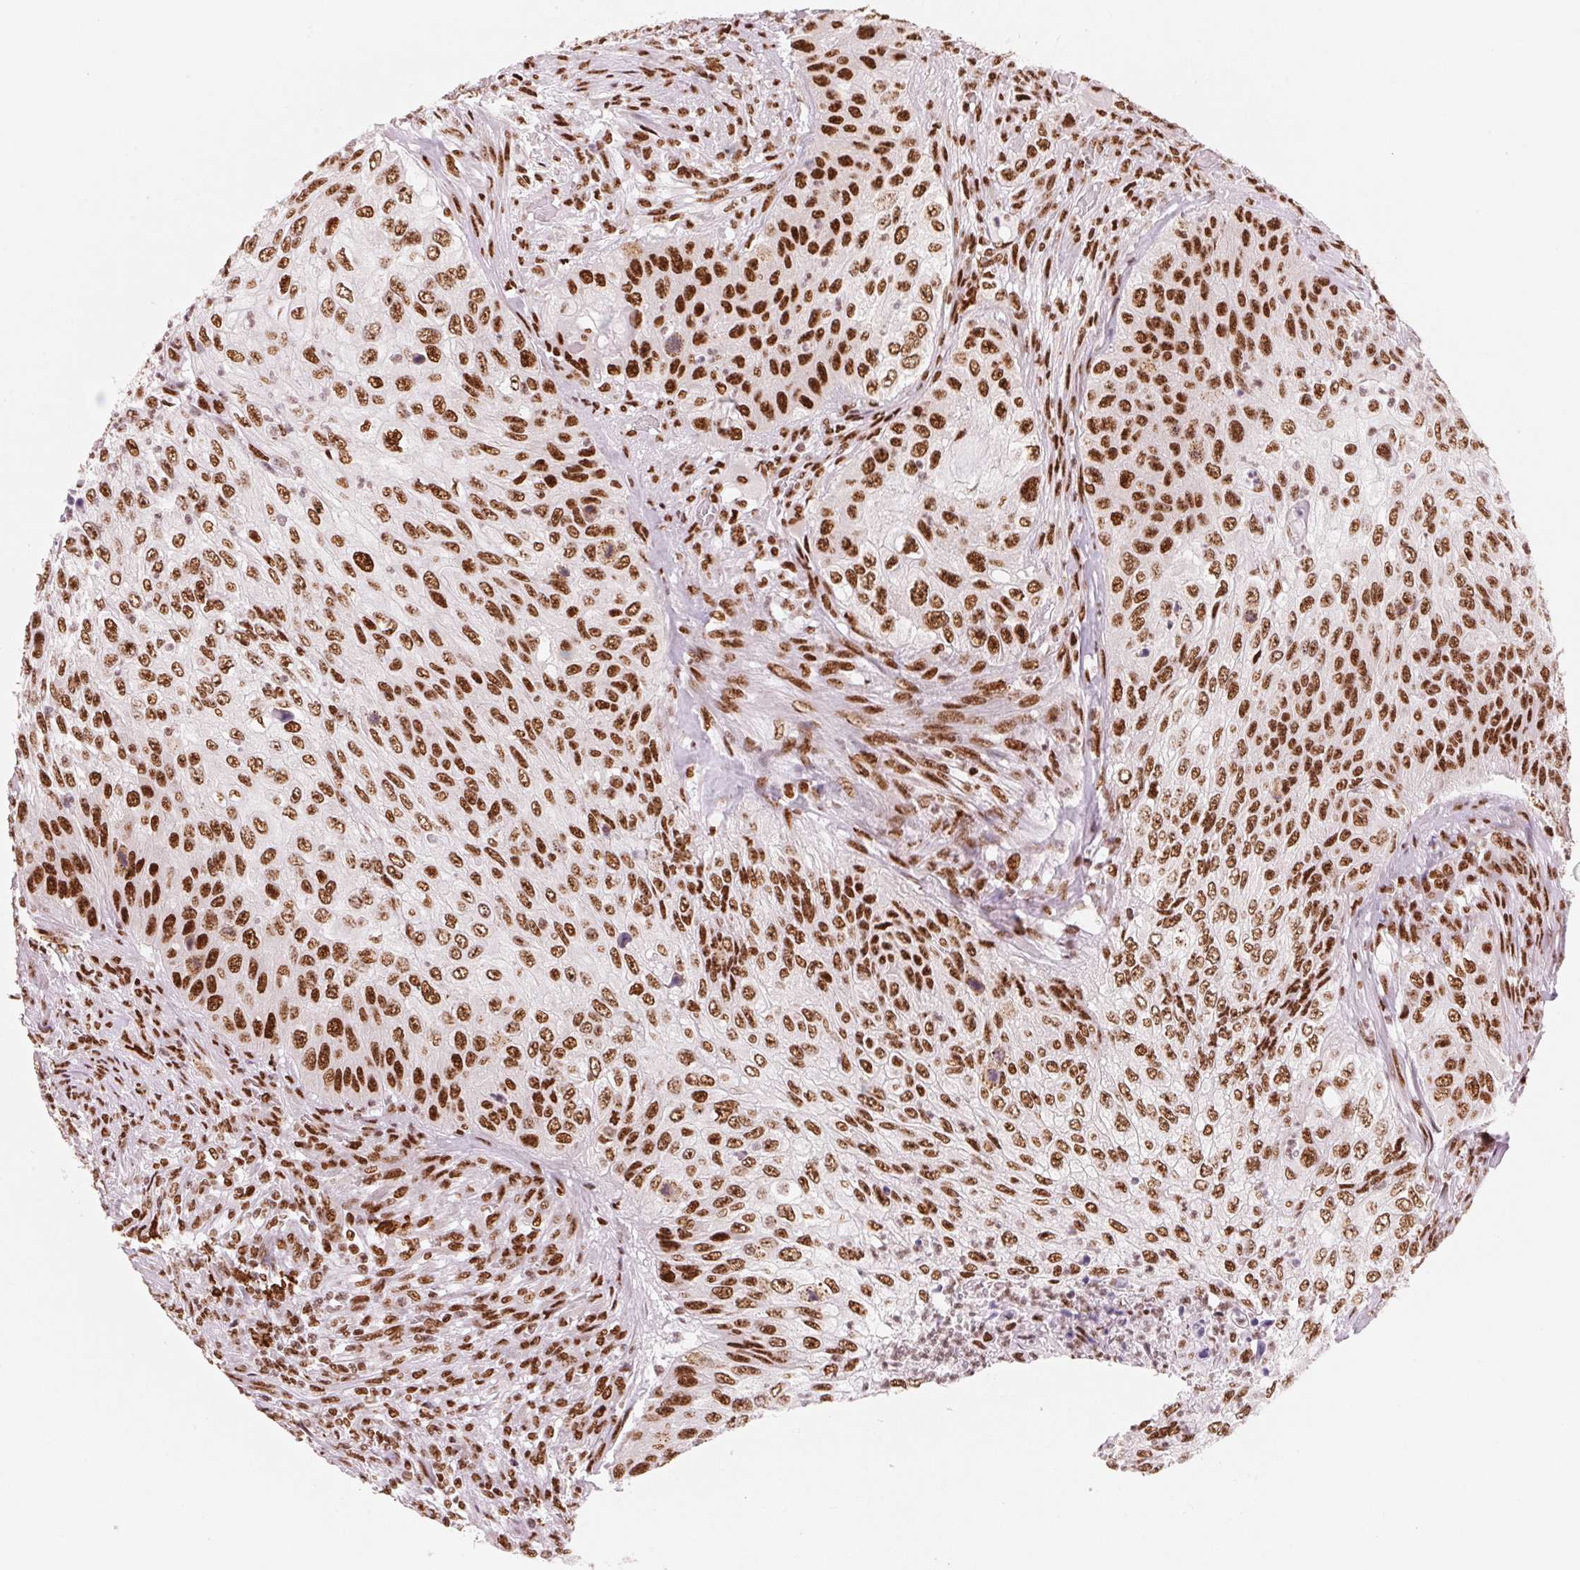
{"staining": {"intensity": "strong", "quantity": ">75%", "location": "nuclear"}, "tissue": "urothelial cancer", "cell_type": "Tumor cells", "image_type": "cancer", "snomed": [{"axis": "morphology", "description": "Urothelial carcinoma, High grade"}, {"axis": "topography", "description": "Urinary bladder"}], "caption": "Urothelial cancer stained with immunohistochemistry (IHC) shows strong nuclear staining in about >75% of tumor cells.", "gene": "NXF1", "patient": {"sex": "female", "age": 60}}